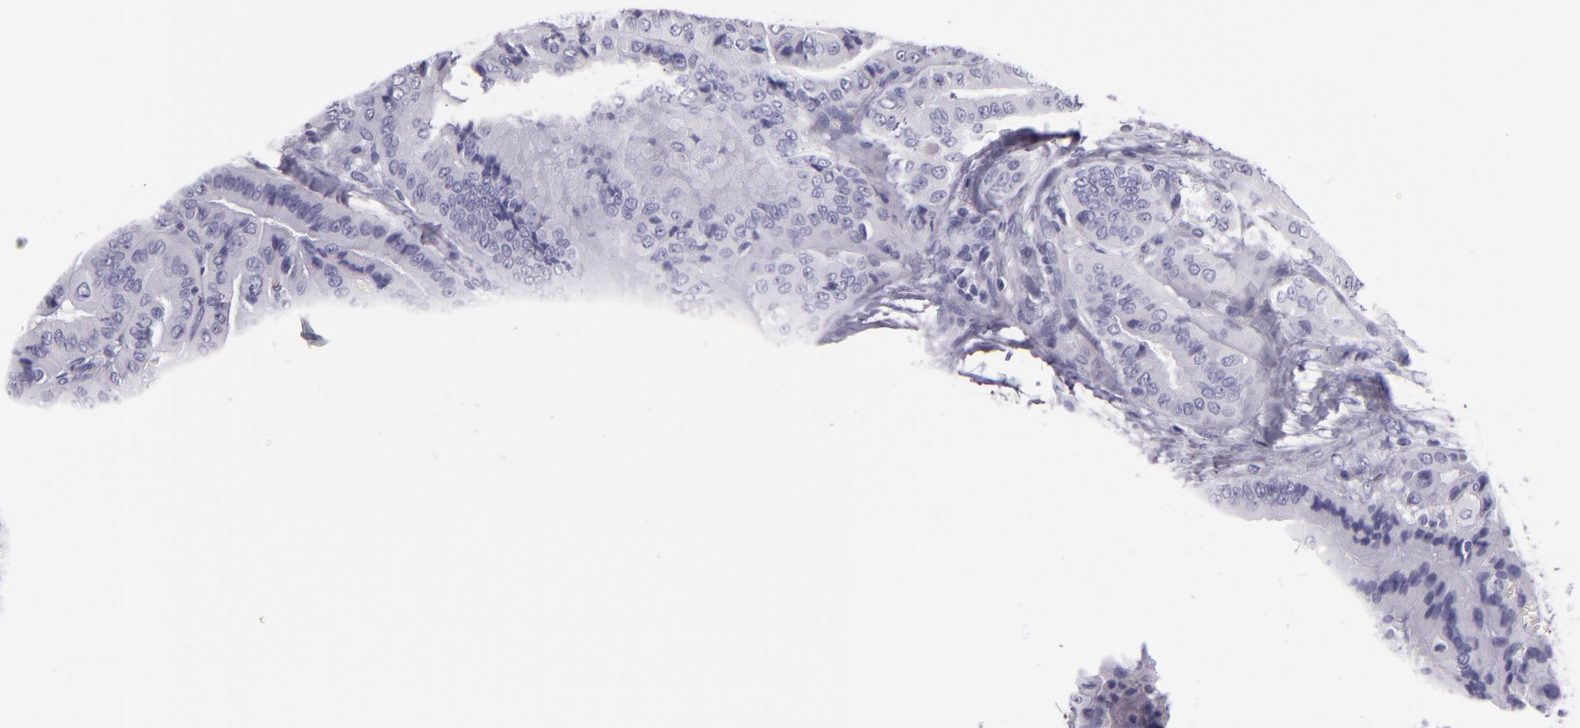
{"staining": {"intensity": "negative", "quantity": "none", "location": "none"}, "tissue": "thyroid cancer", "cell_type": "Tumor cells", "image_type": "cancer", "snomed": [{"axis": "morphology", "description": "Papillary adenocarcinoma, NOS"}, {"axis": "topography", "description": "Thyroid gland"}], "caption": "Thyroid cancer (papillary adenocarcinoma) was stained to show a protein in brown. There is no significant staining in tumor cells.", "gene": "CR2", "patient": {"sex": "female", "age": 71}}